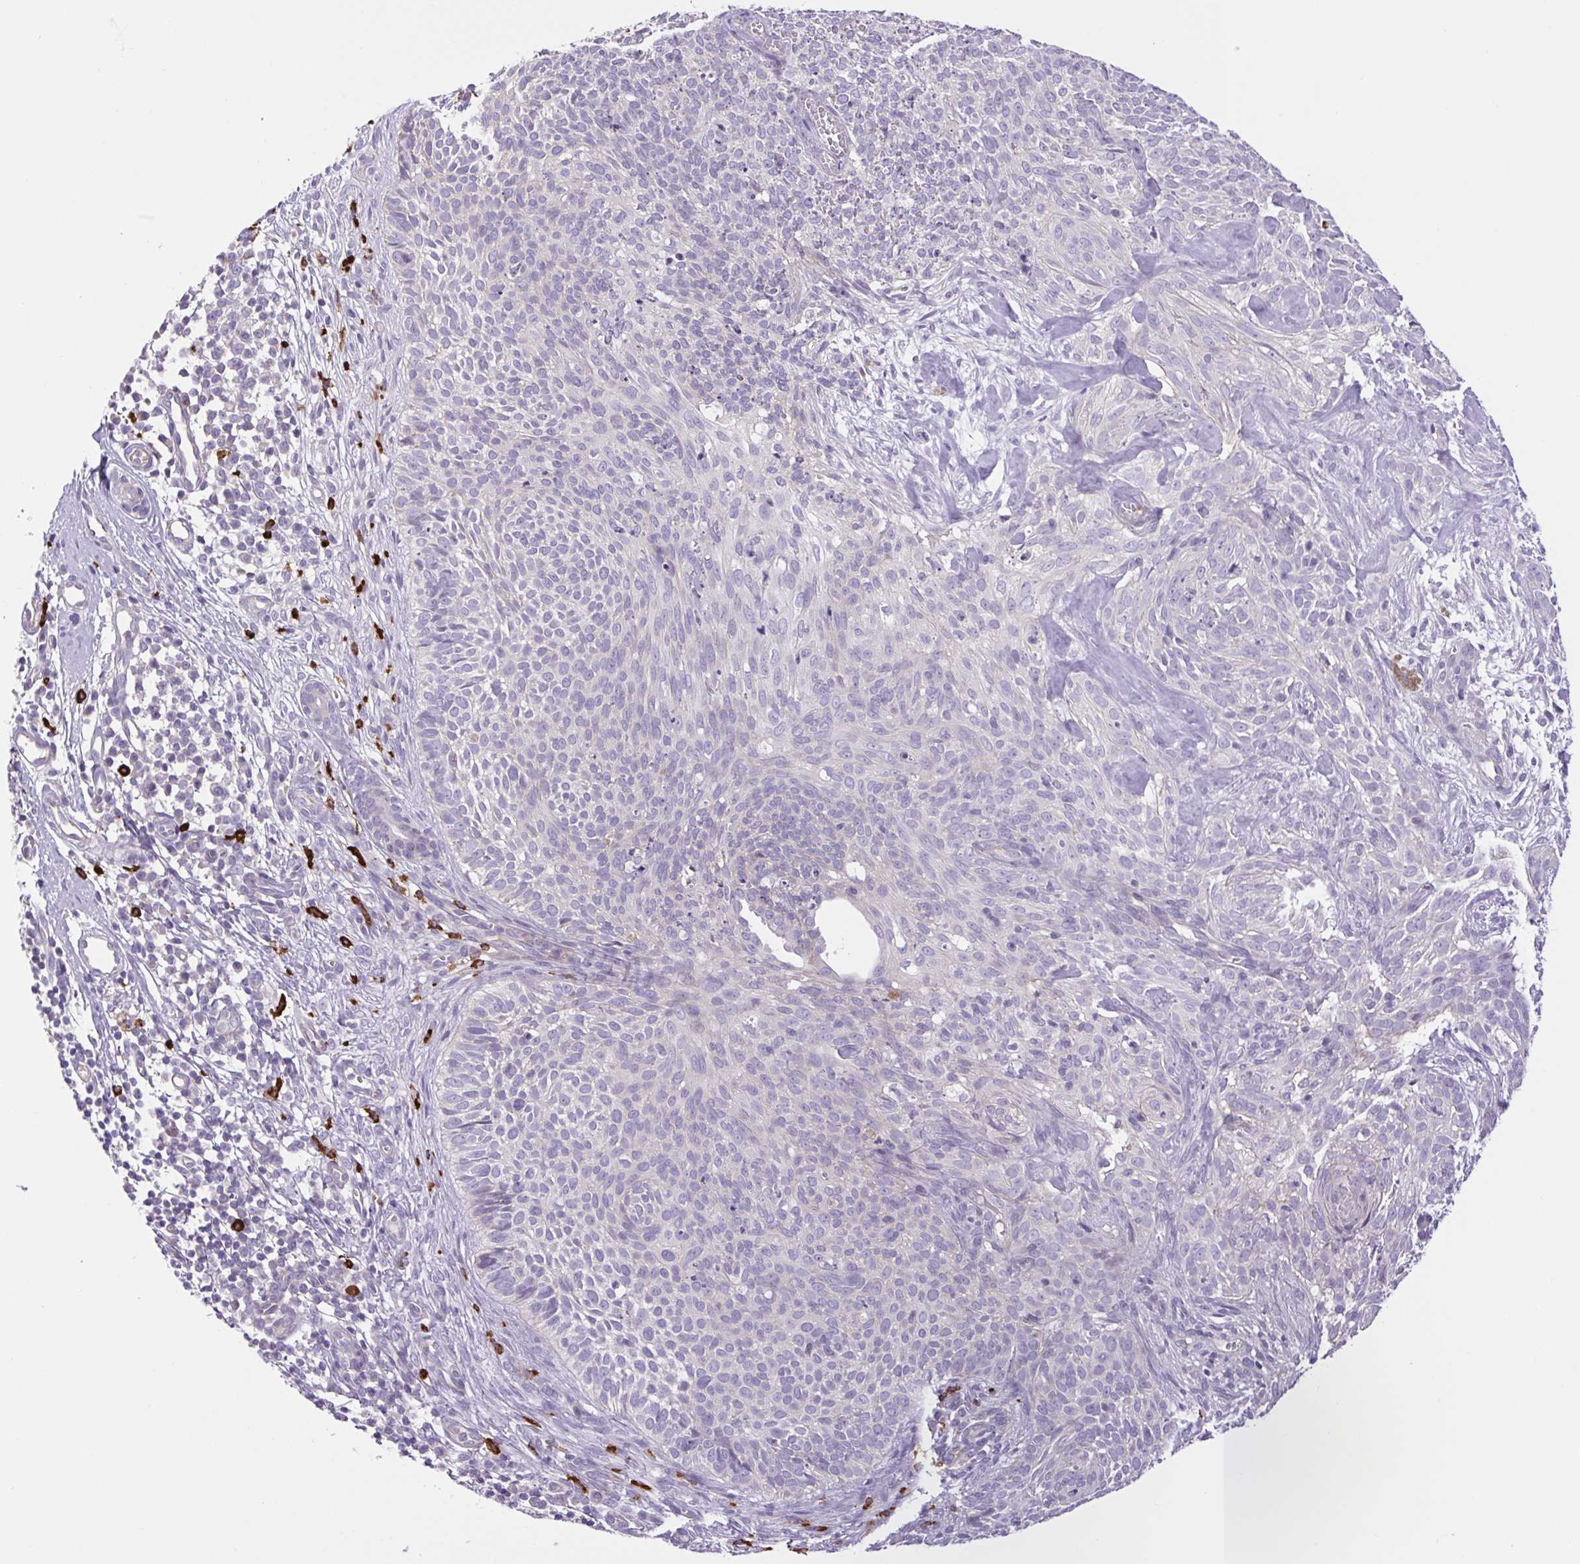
{"staining": {"intensity": "negative", "quantity": "none", "location": "none"}, "tissue": "skin cancer", "cell_type": "Tumor cells", "image_type": "cancer", "snomed": [{"axis": "morphology", "description": "Basal cell carcinoma"}, {"axis": "topography", "description": "Skin"}, {"axis": "topography", "description": "Skin of face"}], "caption": "Protein analysis of basal cell carcinoma (skin) displays no significant staining in tumor cells.", "gene": "FAM177B", "patient": {"sex": "female", "age": 82}}